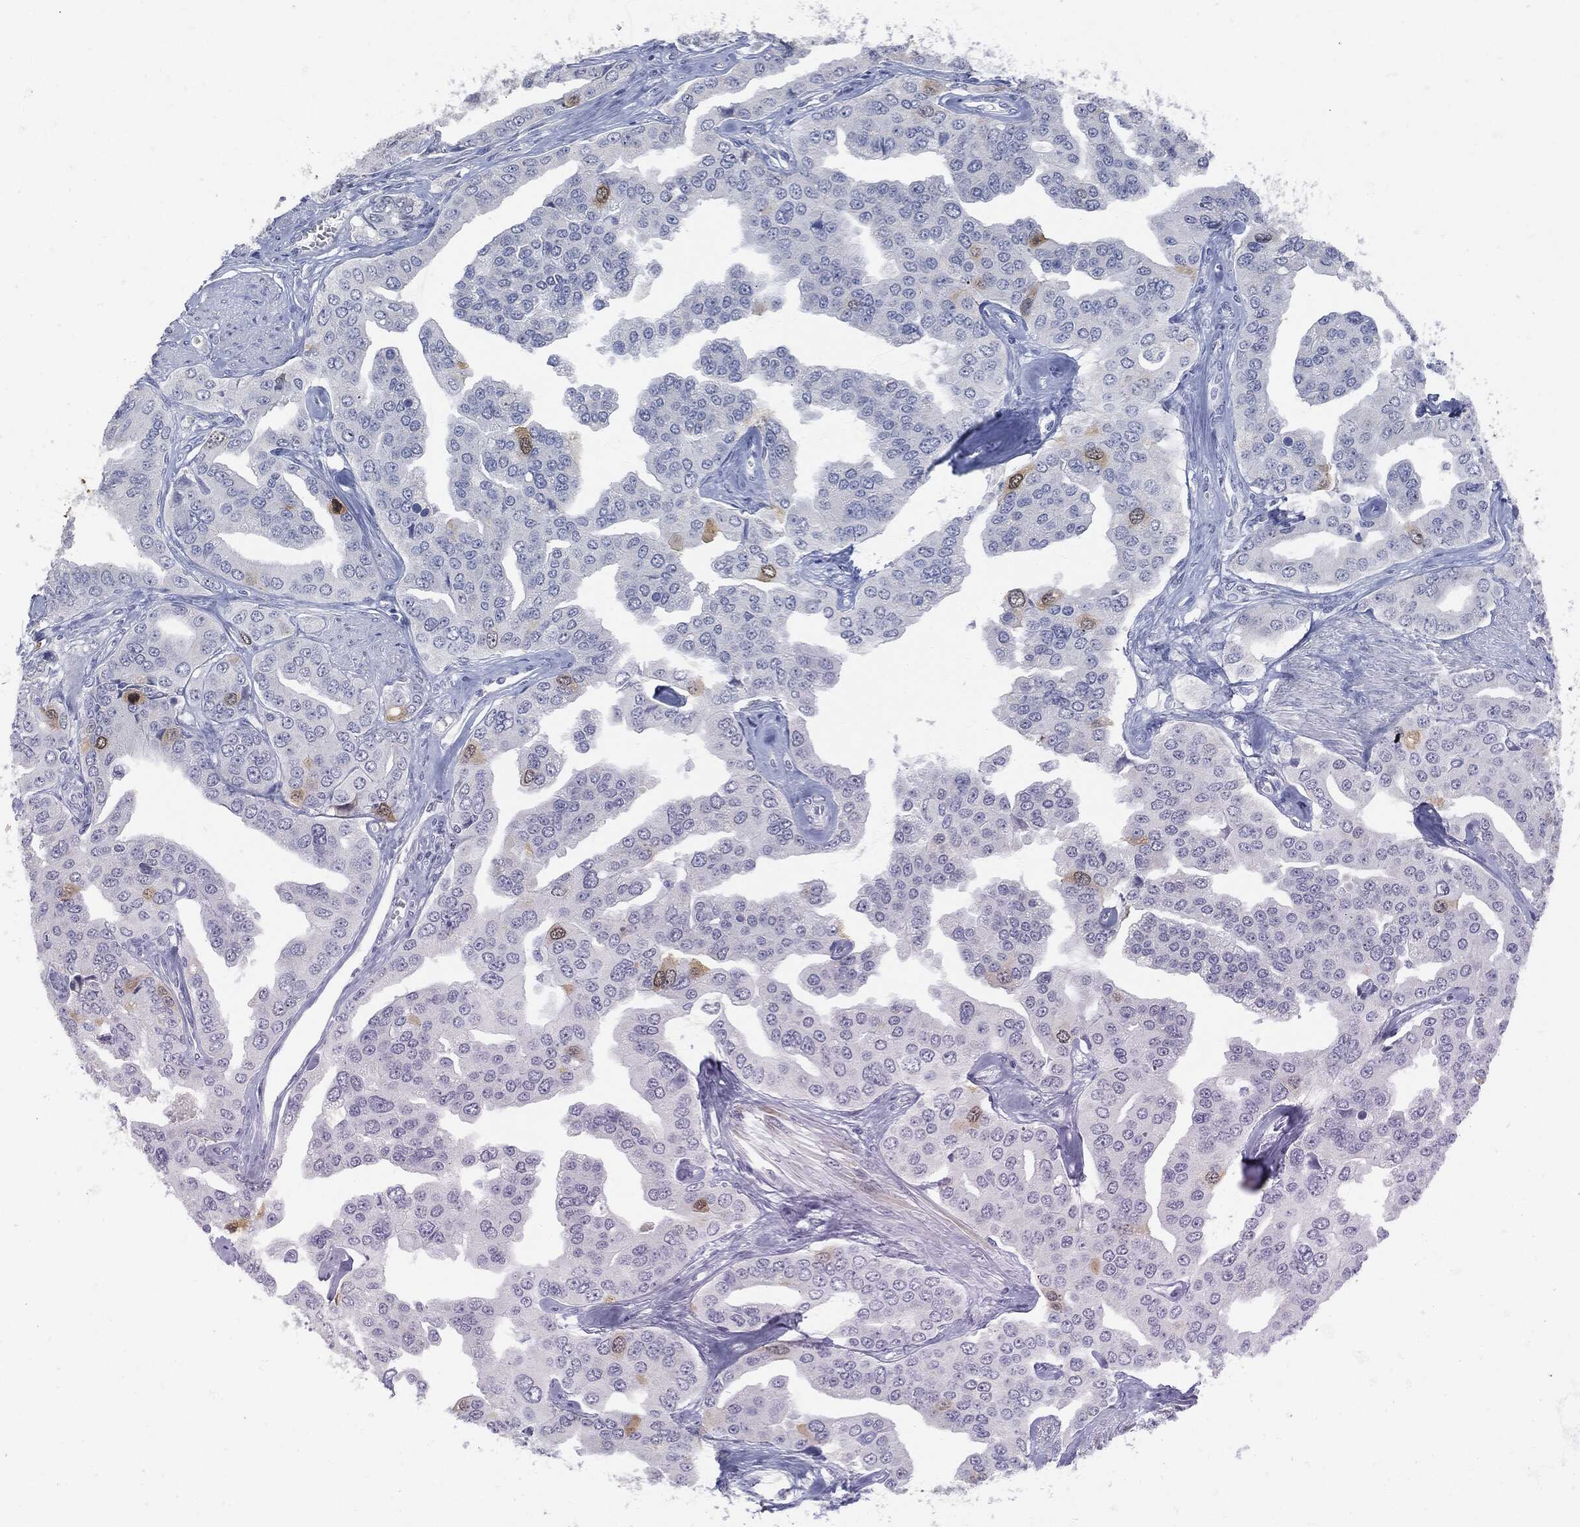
{"staining": {"intensity": "moderate", "quantity": "<25%", "location": "cytoplasmic/membranous"}, "tissue": "prostate cancer", "cell_type": "Tumor cells", "image_type": "cancer", "snomed": [{"axis": "morphology", "description": "Adenocarcinoma, NOS"}, {"axis": "topography", "description": "Prostate and seminal vesicle, NOS"}, {"axis": "topography", "description": "Prostate"}], "caption": "About <25% of tumor cells in prostate adenocarcinoma reveal moderate cytoplasmic/membranous protein positivity as visualized by brown immunohistochemical staining.", "gene": "UBE2C", "patient": {"sex": "male", "age": 69}}